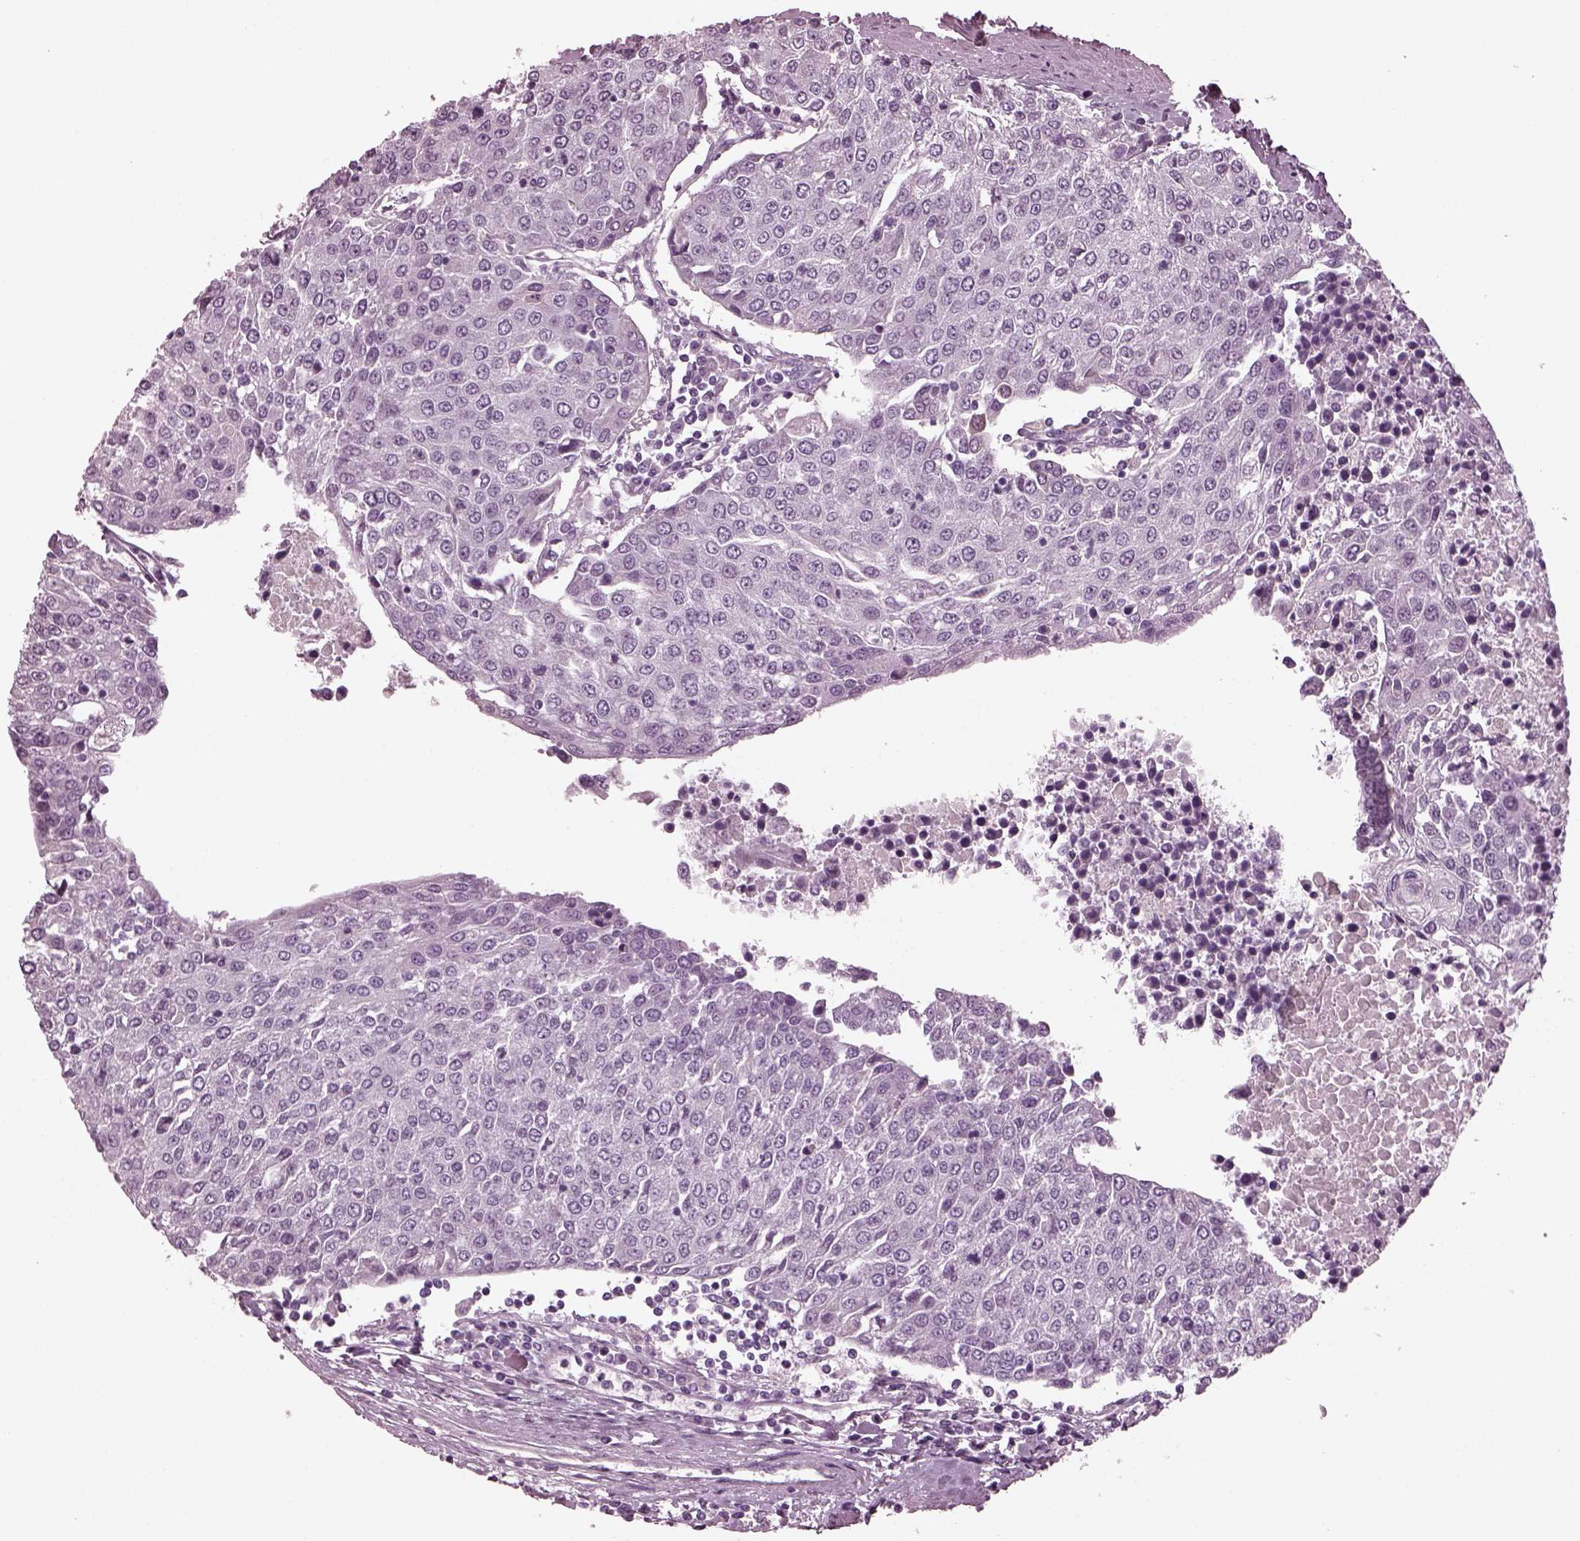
{"staining": {"intensity": "negative", "quantity": "none", "location": "none"}, "tissue": "urothelial cancer", "cell_type": "Tumor cells", "image_type": "cancer", "snomed": [{"axis": "morphology", "description": "Urothelial carcinoma, High grade"}, {"axis": "topography", "description": "Urinary bladder"}], "caption": "This is an IHC photomicrograph of human urothelial carcinoma (high-grade). There is no expression in tumor cells.", "gene": "MIB2", "patient": {"sex": "female", "age": 85}}